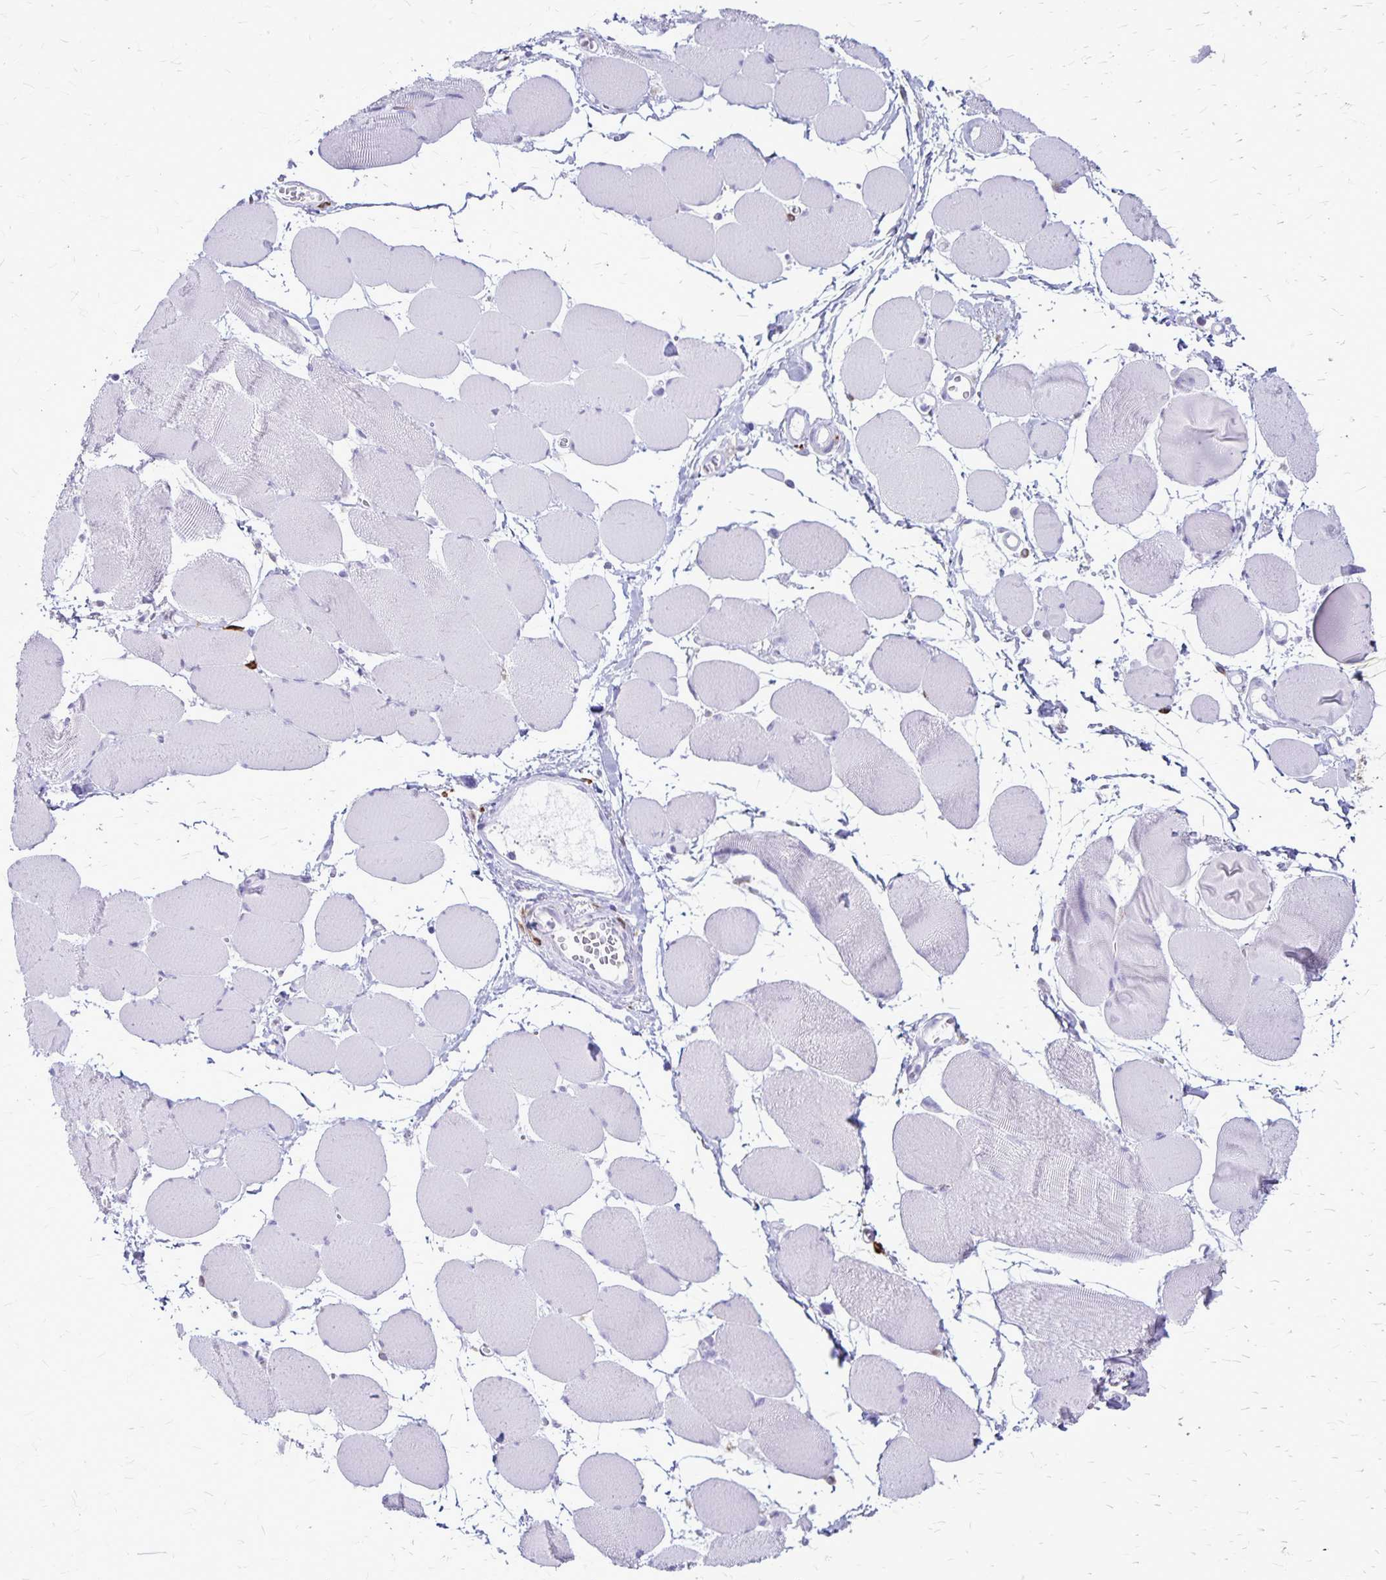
{"staining": {"intensity": "negative", "quantity": "none", "location": "none"}, "tissue": "skeletal muscle", "cell_type": "Myocytes", "image_type": "normal", "snomed": [{"axis": "morphology", "description": "Normal tissue, NOS"}, {"axis": "topography", "description": "Skeletal muscle"}], "caption": "Immunohistochemical staining of benign skeletal muscle demonstrates no significant expression in myocytes.", "gene": "RTN1", "patient": {"sex": "female", "age": 75}}